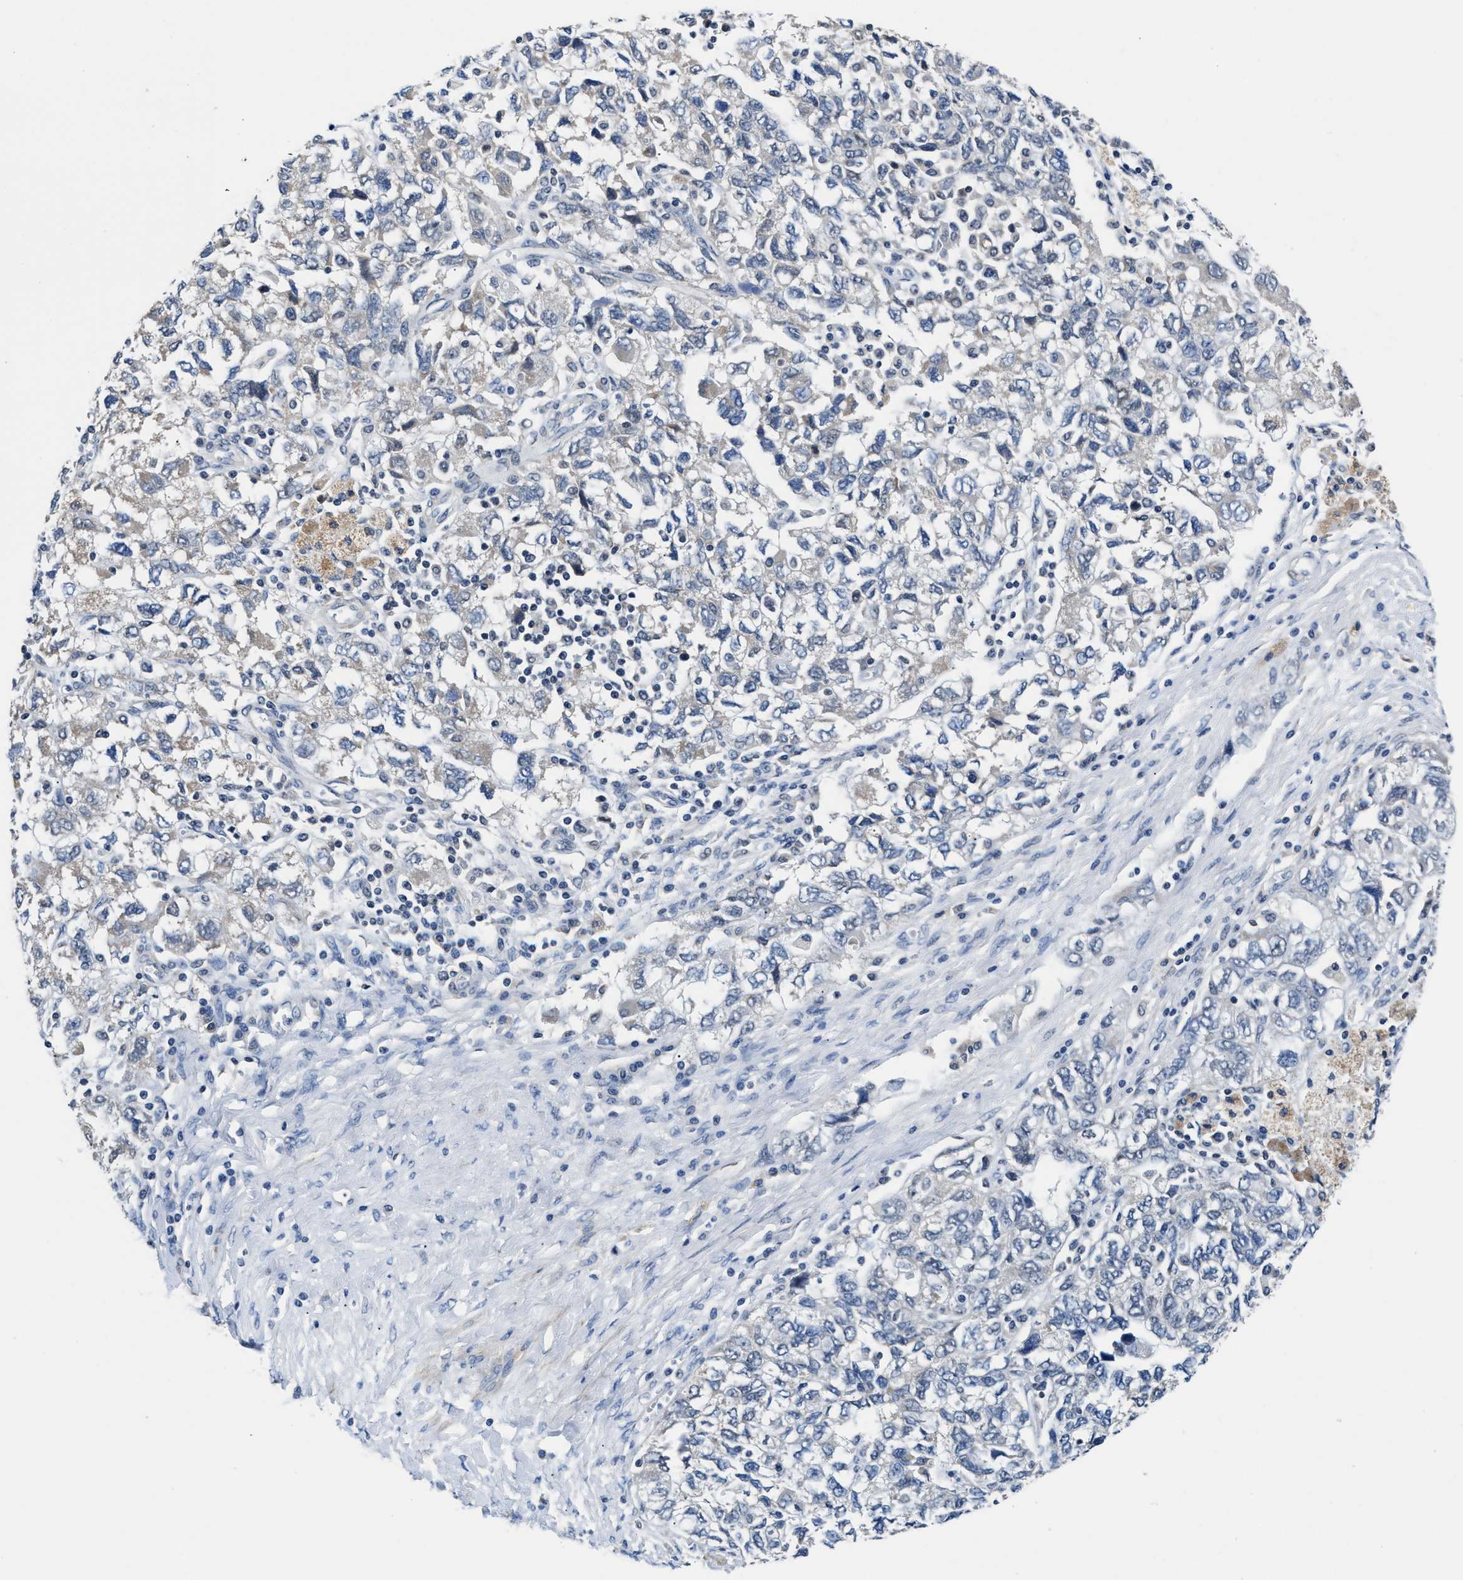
{"staining": {"intensity": "negative", "quantity": "none", "location": "none"}, "tissue": "ovarian cancer", "cell_type": "Tumor cells", "image_type": "cancer", "snomed": [{"axis": "morphology", "description": "Carcinoma, NOS"}, {"axis": "morphology", "description": "Cystadenocarcinoma, serous, NOS"}, {"axis": "topography", "description": "Ovary"}], "caption": "Immunohistochemistry histopathology image of neoplastic tissue: ovarian cancer (serous cystadenocarcinoma) stained with DAB exhibits no significant protein positivity in tumor cells.", "gene": "MYH3", "patient": {"sex": "female", "age": 69}}